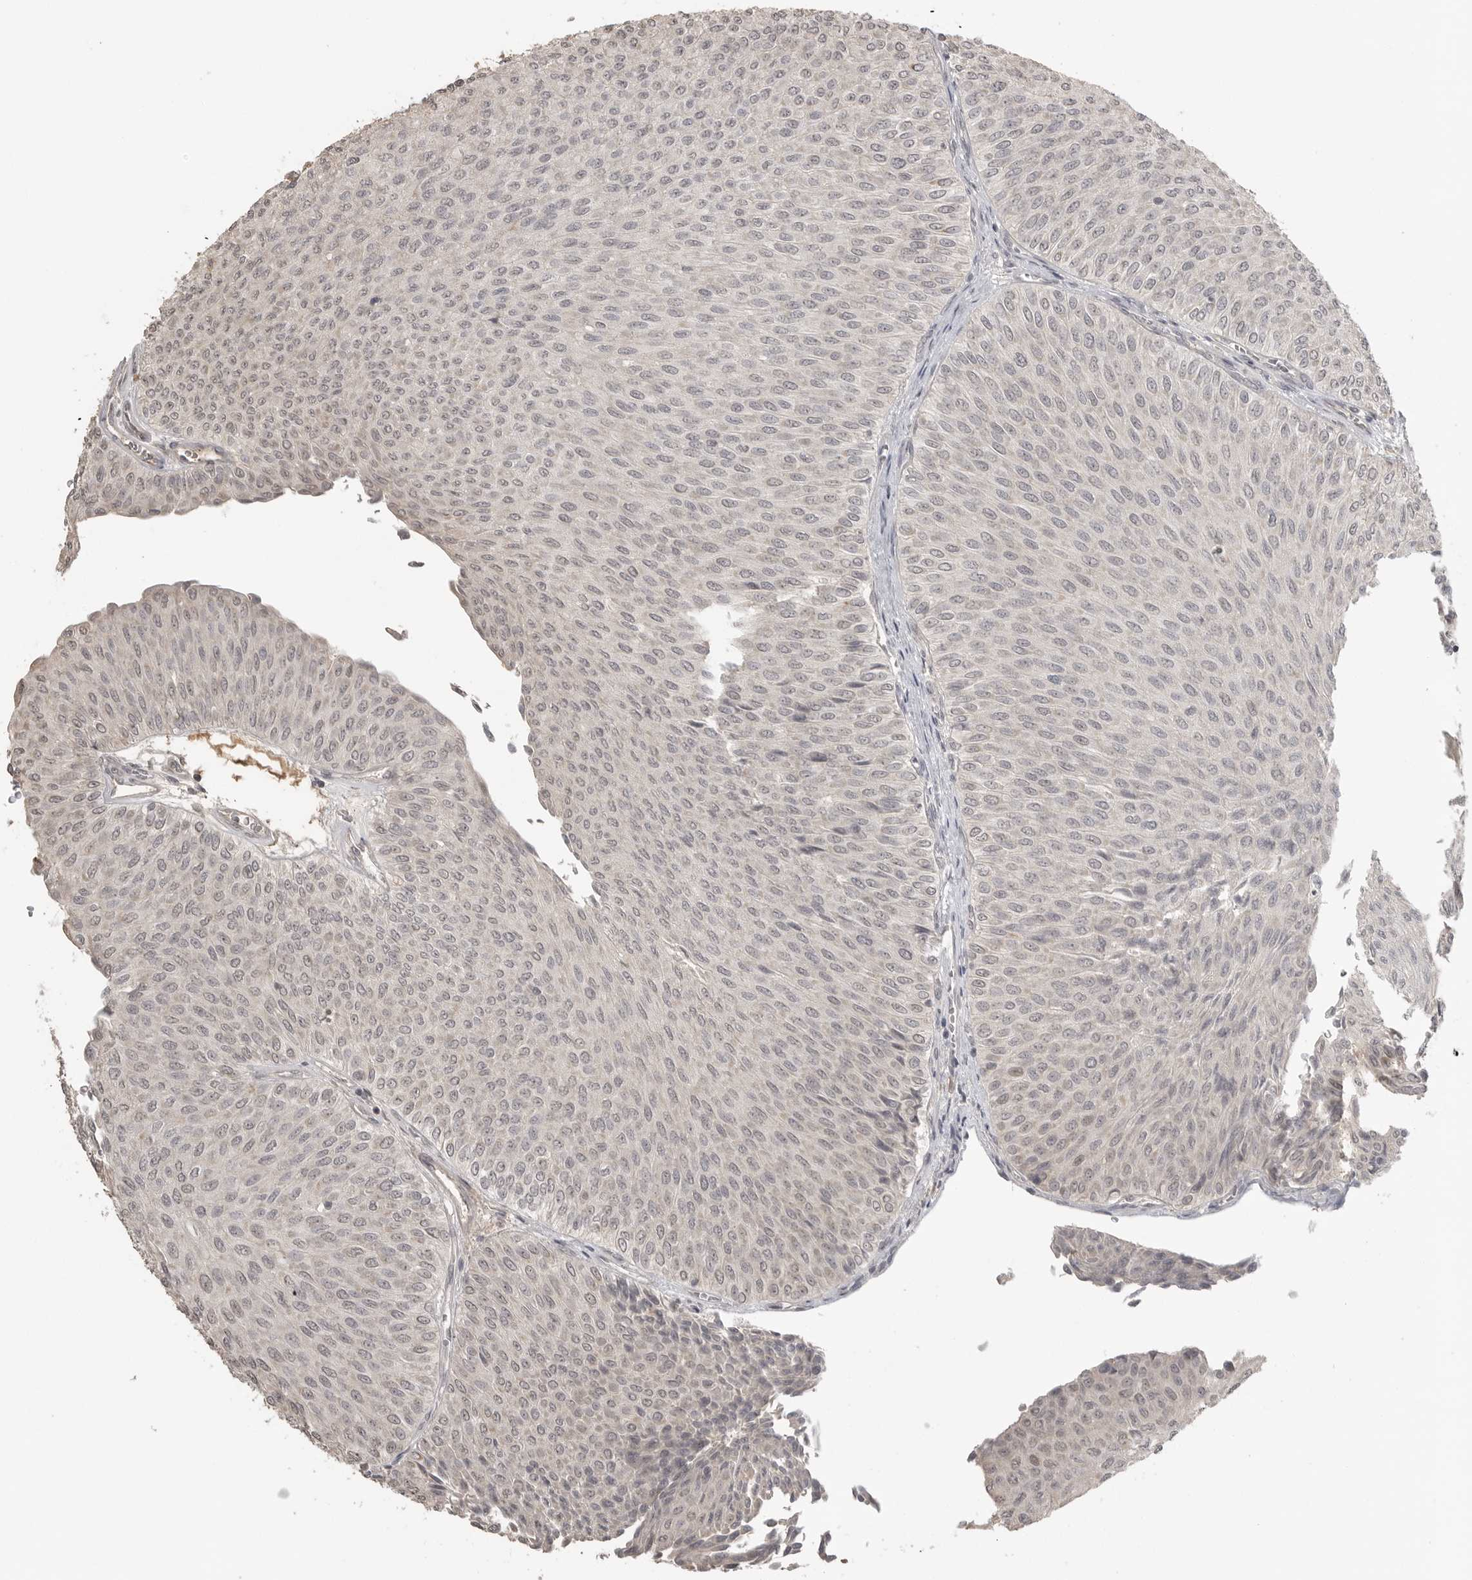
{"staining": {"intensity": "negative", "quantity": "none", "location": "none"}, "tissue": "urothelial cancer", "cell_type": "Tumor cells", "image_type": "cancer", "snomed": [{"axis": "morphology", "description": "Urothelial carcinoma, Low grade"}, {"axis": "topography", "description": "Urinary bladder"}], "caption": "Human urothelial carcinoma (low-grade) stained for a protein using IHC shows no positivity in tumor cells.", "gene": "SMG8", "patient": {"sex": "male", "age": 78}}